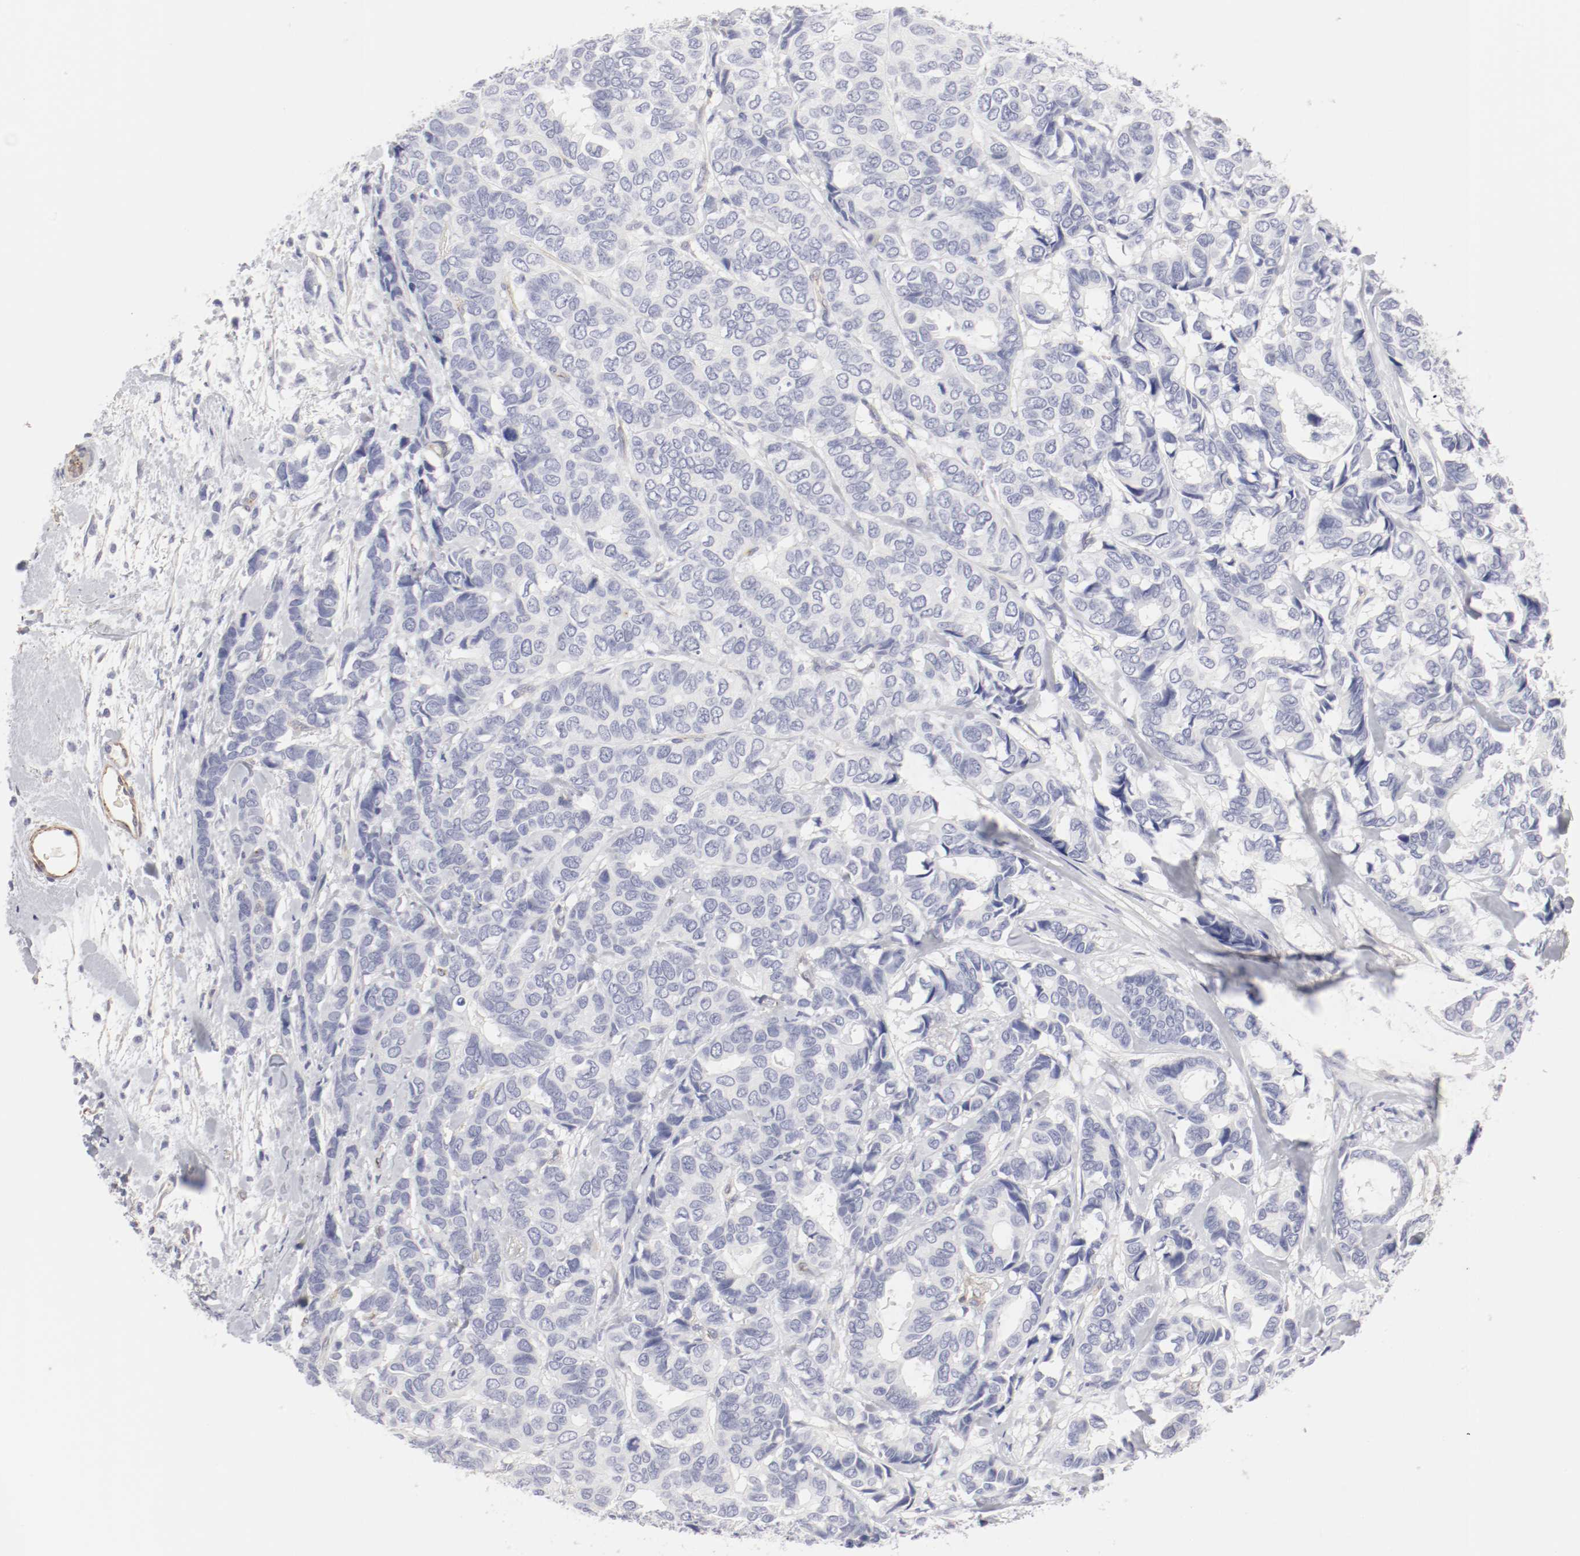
{"staining": {"intensity": "negative", "quantity": "none", "location": "none"}, "tissue": "breast cancer", "cell_type": "Tumor cells", "image_type": "cancer", "snomed": [{"axis": "morphology", "description": "Duct carcinoma"}, {"axis": "topography", "description": "Breast"}], "caption": "IHC photomicrograph of neoplastic tissue: human breast intraductal carcinoma stained with DAB displays no significant protein expression in tumor cells. Brightfield microscopy of immunohistochemistry (IHC) stained with DAB (3,3'-diaminobenzidine) (brown) and hematoxylin (blue), captured at high magnification.", "gene": "LAX1", "patient": {"sex": "female", "age": 87}}